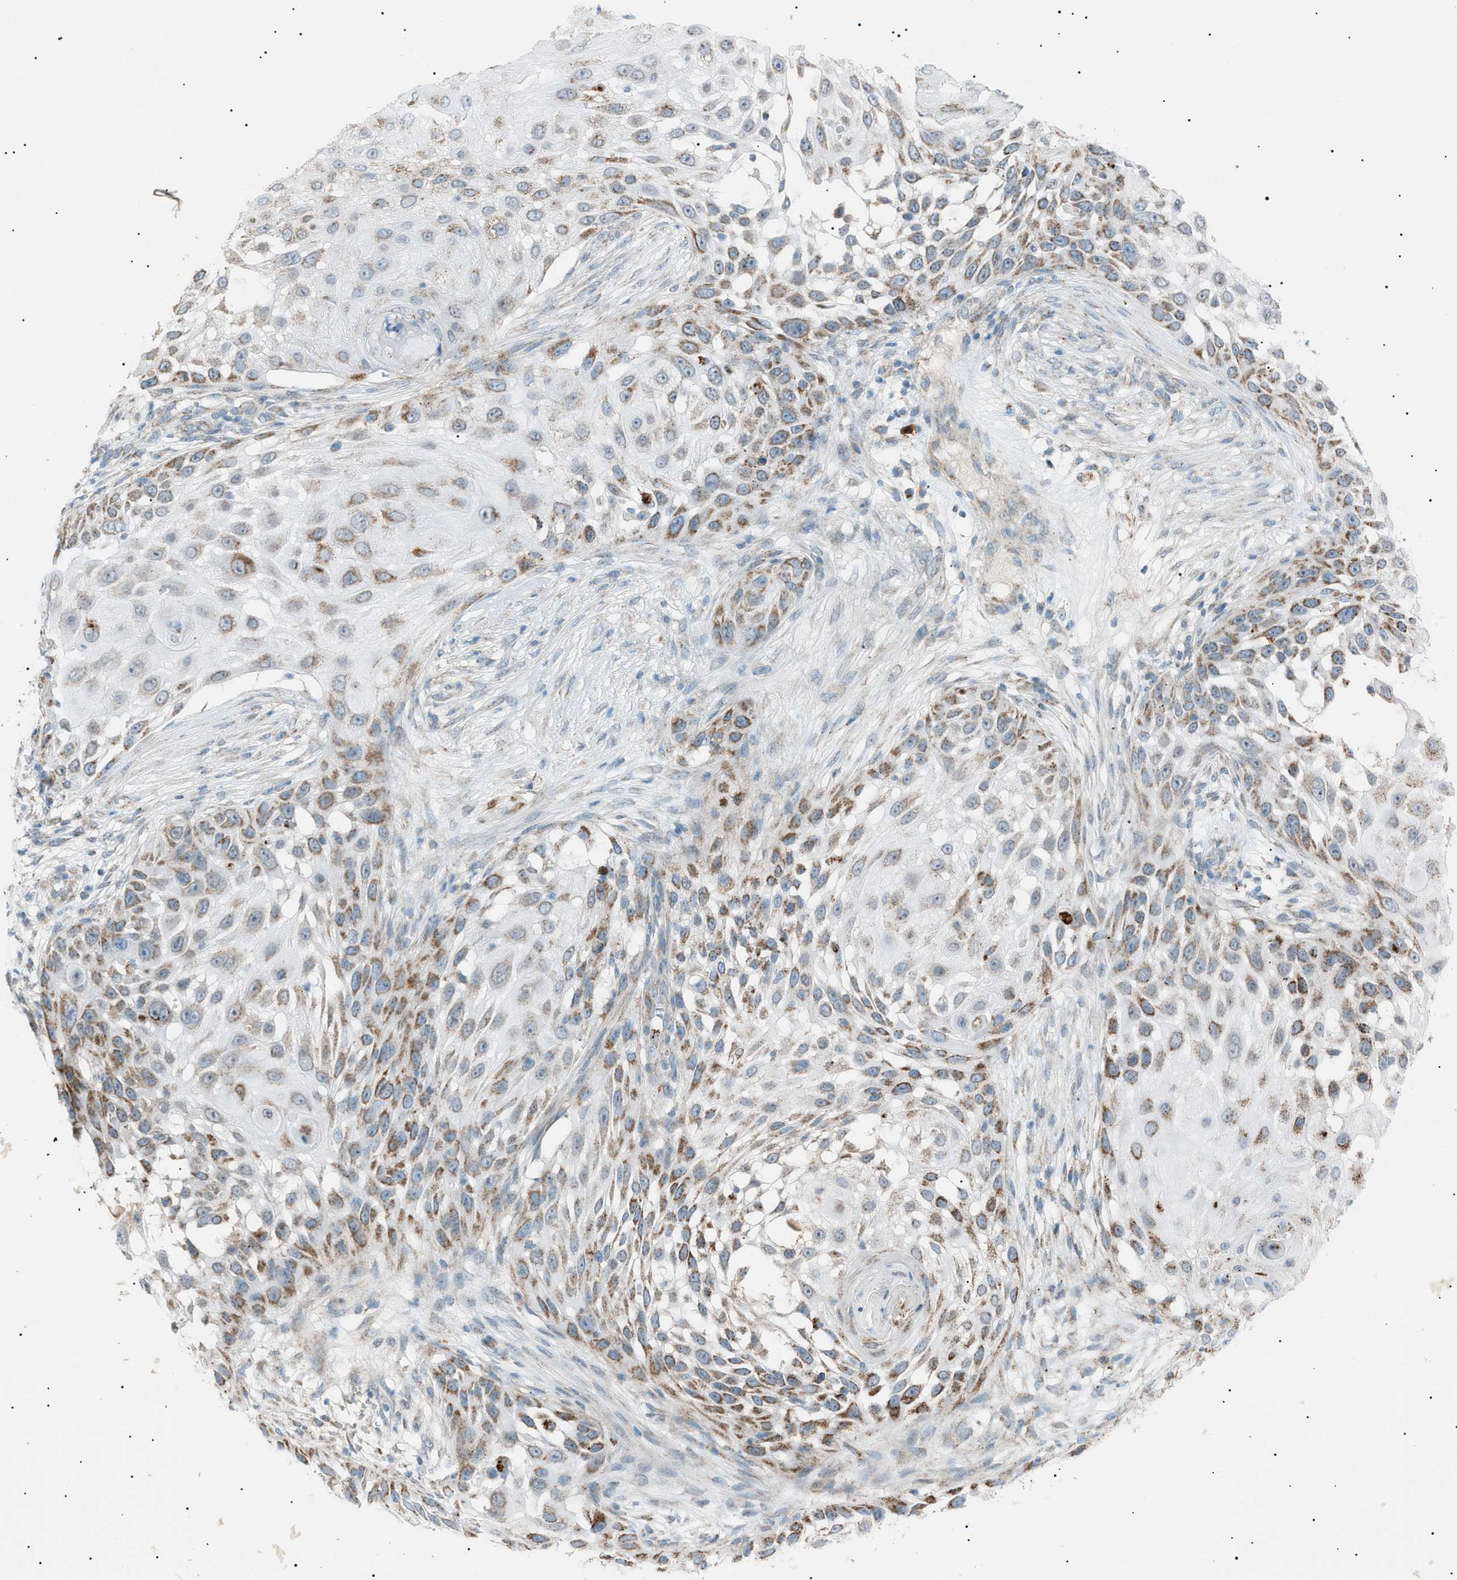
{"staining": {"intensity": "moderate", "quantity": "25%-75%", "location": "cytoplasmic/membranous"}, "tissue": "skin cancer", "cell_type": "Tumor cells", "image_type": "cancer", "snomed": [{"axis": "morphology", "description": "Squamous cell carcinoma, NOS"}, {"axis": "topography", "description": "Skin"}], "caption": "IHC (DAB) staining of human skin cancer demonstrates moderate cytoplasmic/membranous protein staining in about 25%-75% of tumor cells.", "gene": "ZNF516", "patient": {"sex": "female", "age": 44}}